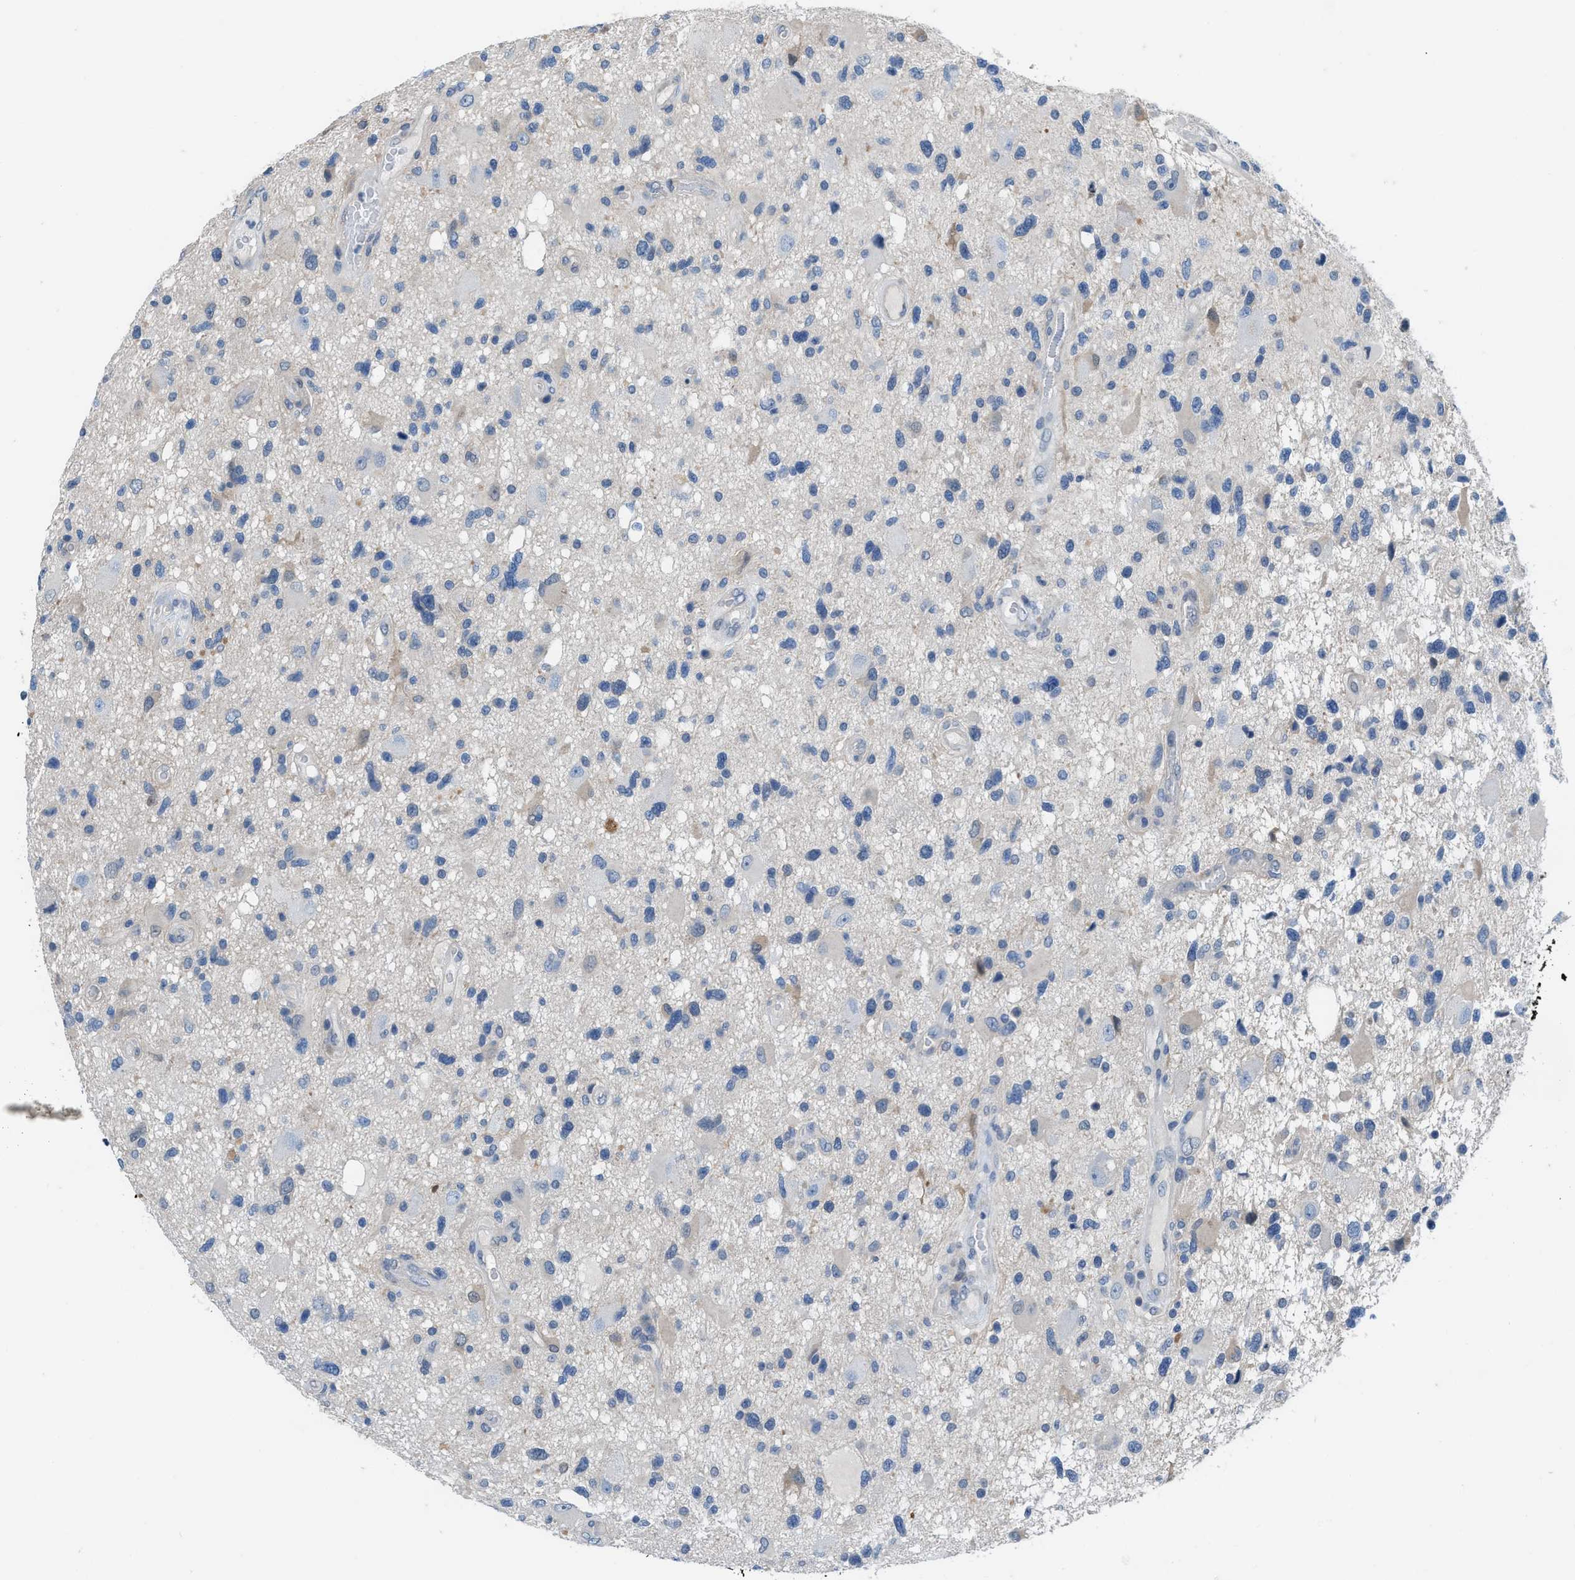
{"staining": {"intensity": "negative", "quantity": "none", "location": "none"}, "tissue": "glioma", "cell_type": "Tumor cells", "image_type": "cancer", "snomed": [{"axis": "morphology", "description": "Glioma, malignant, High grade"}, {"axis": "topography", "description": "Brain"}], "caption": "Immunohistochemistry (IHC) photomicrograph of malignant high-grade glioma stained for a protein (brown), which exhibits no expression in tumor cells.", "gene": "NUDT5", "patient": {"sex": "male", "age": 33}}